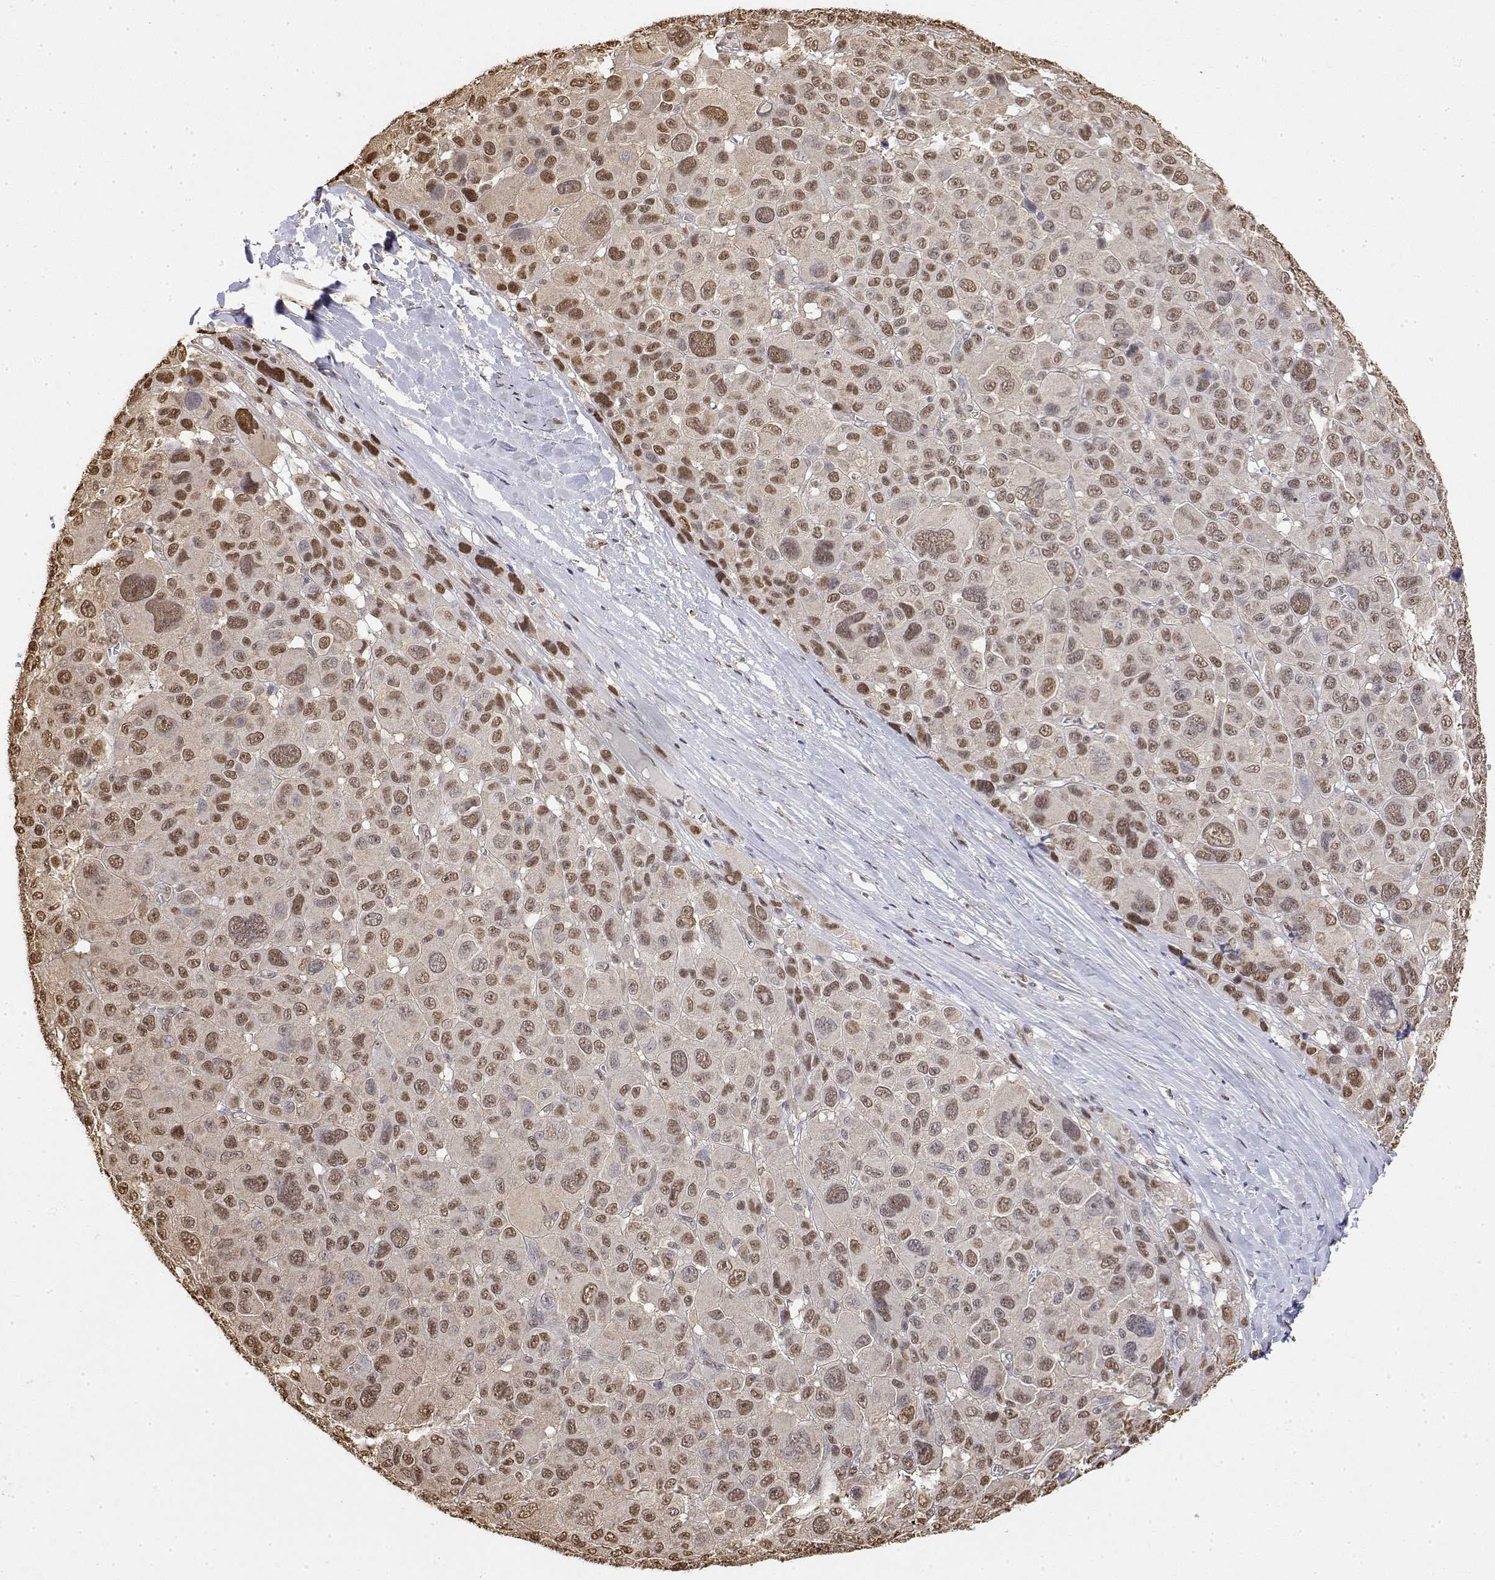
{"staining": {"intensity": "moderate", "quantity": ">75%", "location": "nuclear"}, "tissue": "melanoma", "cell_type": "Tumor cells", "image_type": "cancer", "snomed": [{"axis": "morphology", "description": "Malignant melanoma, NOS"}, {"axis": "topography", "description": "Skin"}], "caption": "Human melanoma stained for a protein (brown) exhibits moderate nuclear positive expression in about >75% of tumor cells.", "gene": "TPI1", "patient": {"sex": "female", "age": 66}}